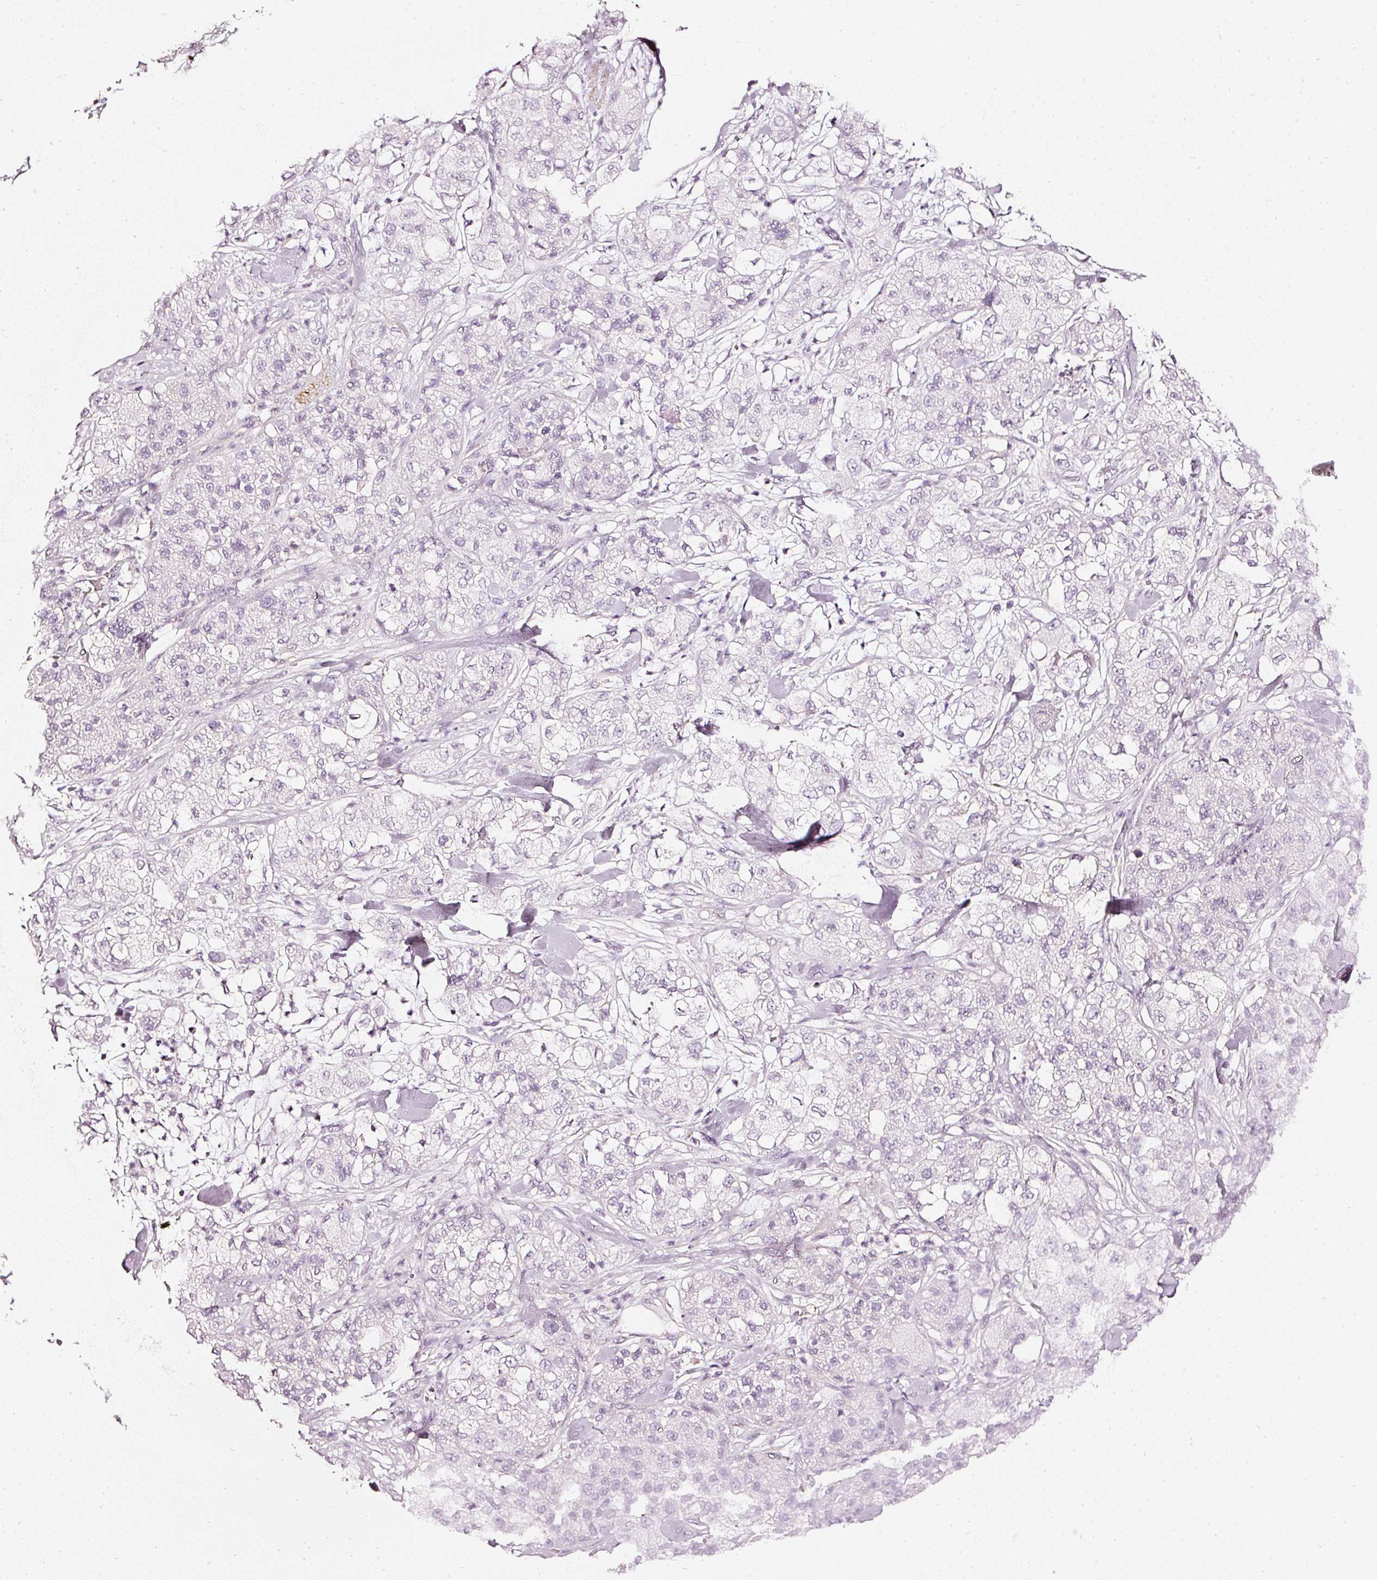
{"staining": {"intensity": "negative", "quantity": "none", "location": "none"}, "tissue": "pancreatic cancer", "cell_type": "Tumor cells", "image_type": "cancer", "snomed": [{"axis": "morphology", "description": "Adenocarcinoma, NOS"}, {"axis": "topography", "description": "Pancreas"}], "caption": "Protein analysis of pancreatic cancer exhibits no significant positivity in tumor cells. (DAB (3,3'-diaminobenzidine) IHC, high magnification).", "gene": "CNP", "patient": {"sex": "female", "age": 78}}